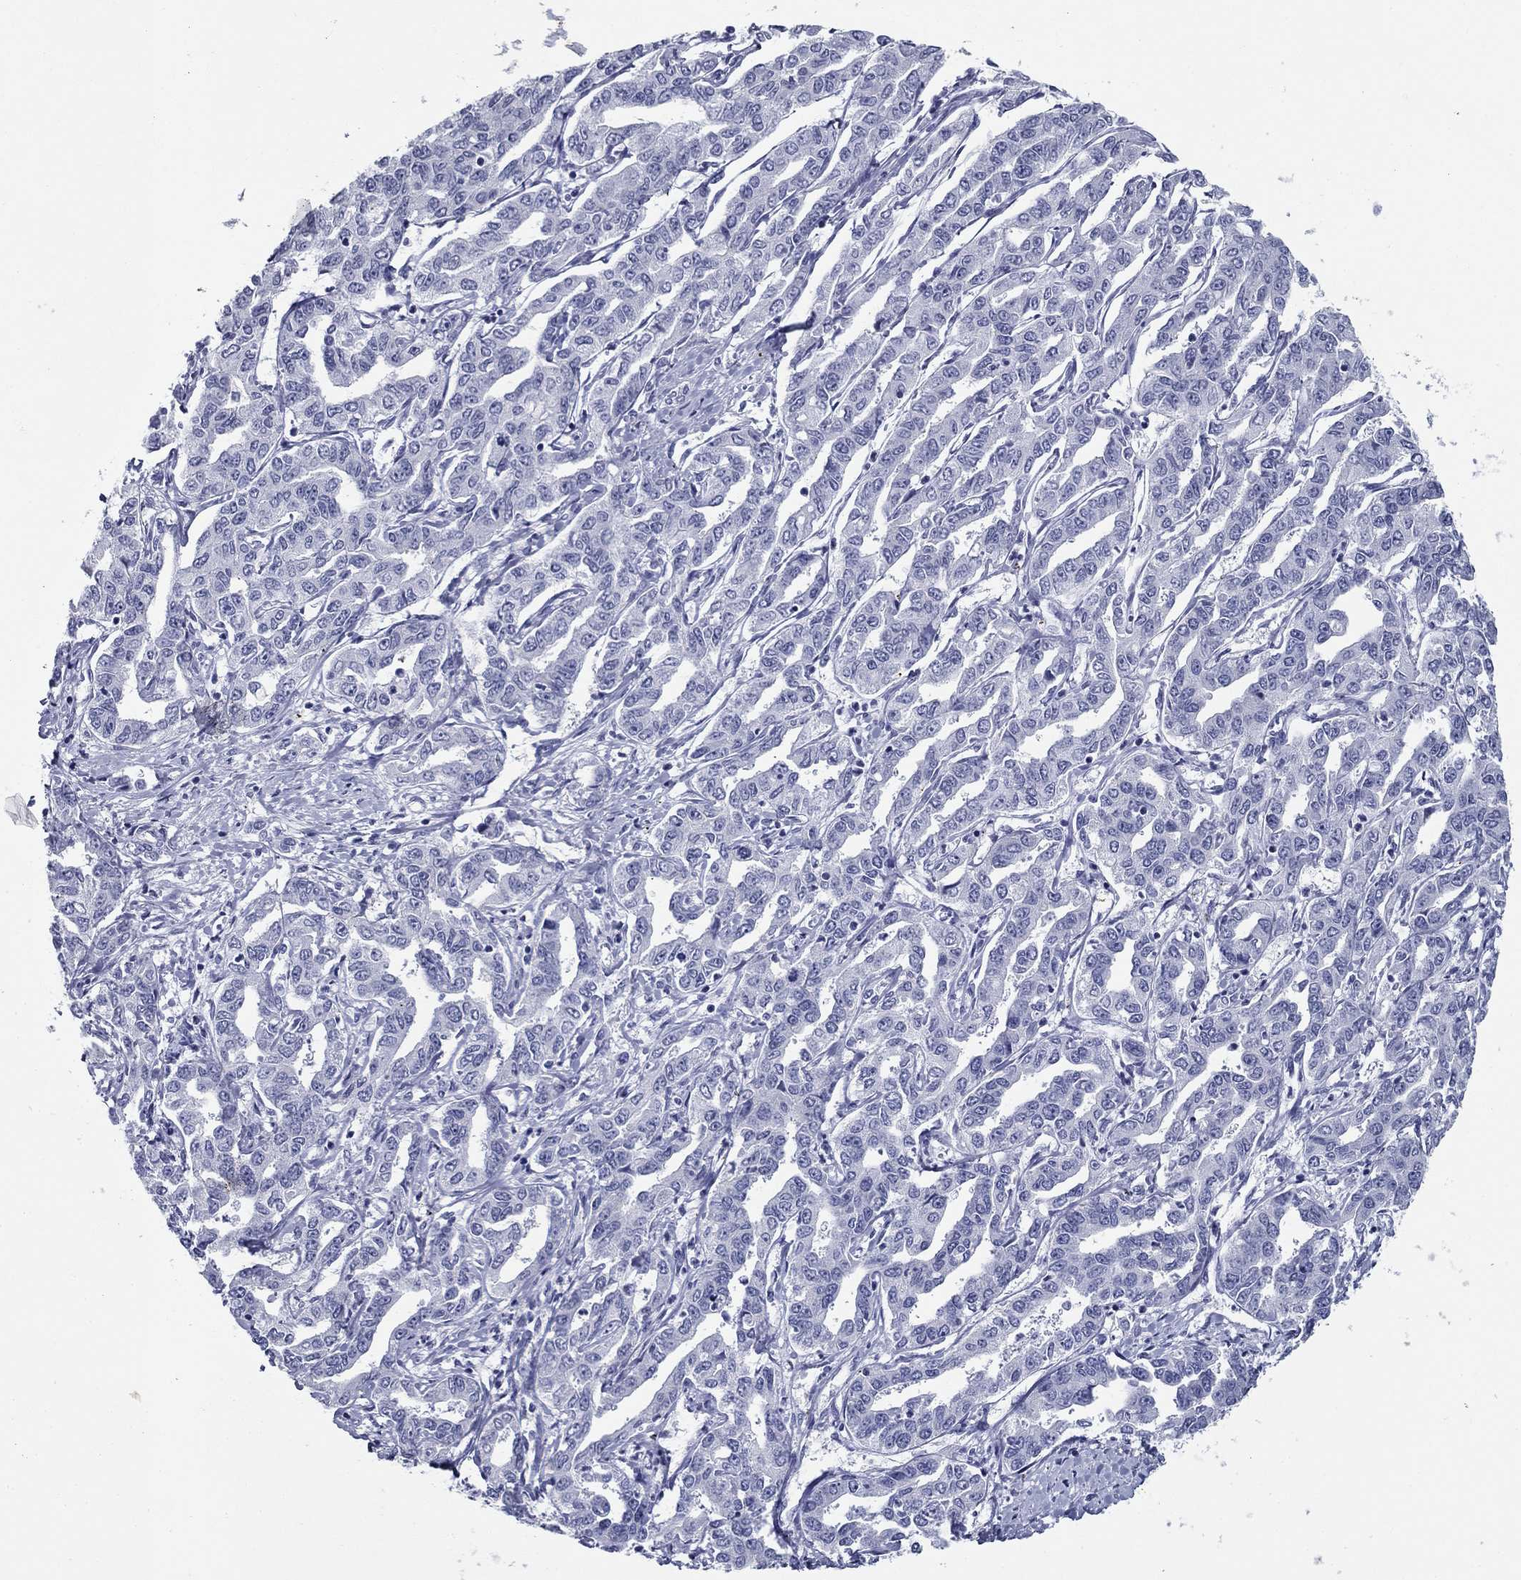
{"staining": {"intensity": "negative", "quantity": "none", "location": "none"}, "tissue": "liver cancer", "cell_type": "Tumor cells", "image_type": "cancer", "snomed": [{"axis": "morphology", "description": "Cholangiocarcinoma"}, {"axis": "topography", "description": "Liver"}], "caption": "Photomicrograph shows no significant protein staining in tumor cells of liver cholangiocarcinoma.", "gene": "ZP2", "patient": {"sex": "male", "age": 59}}